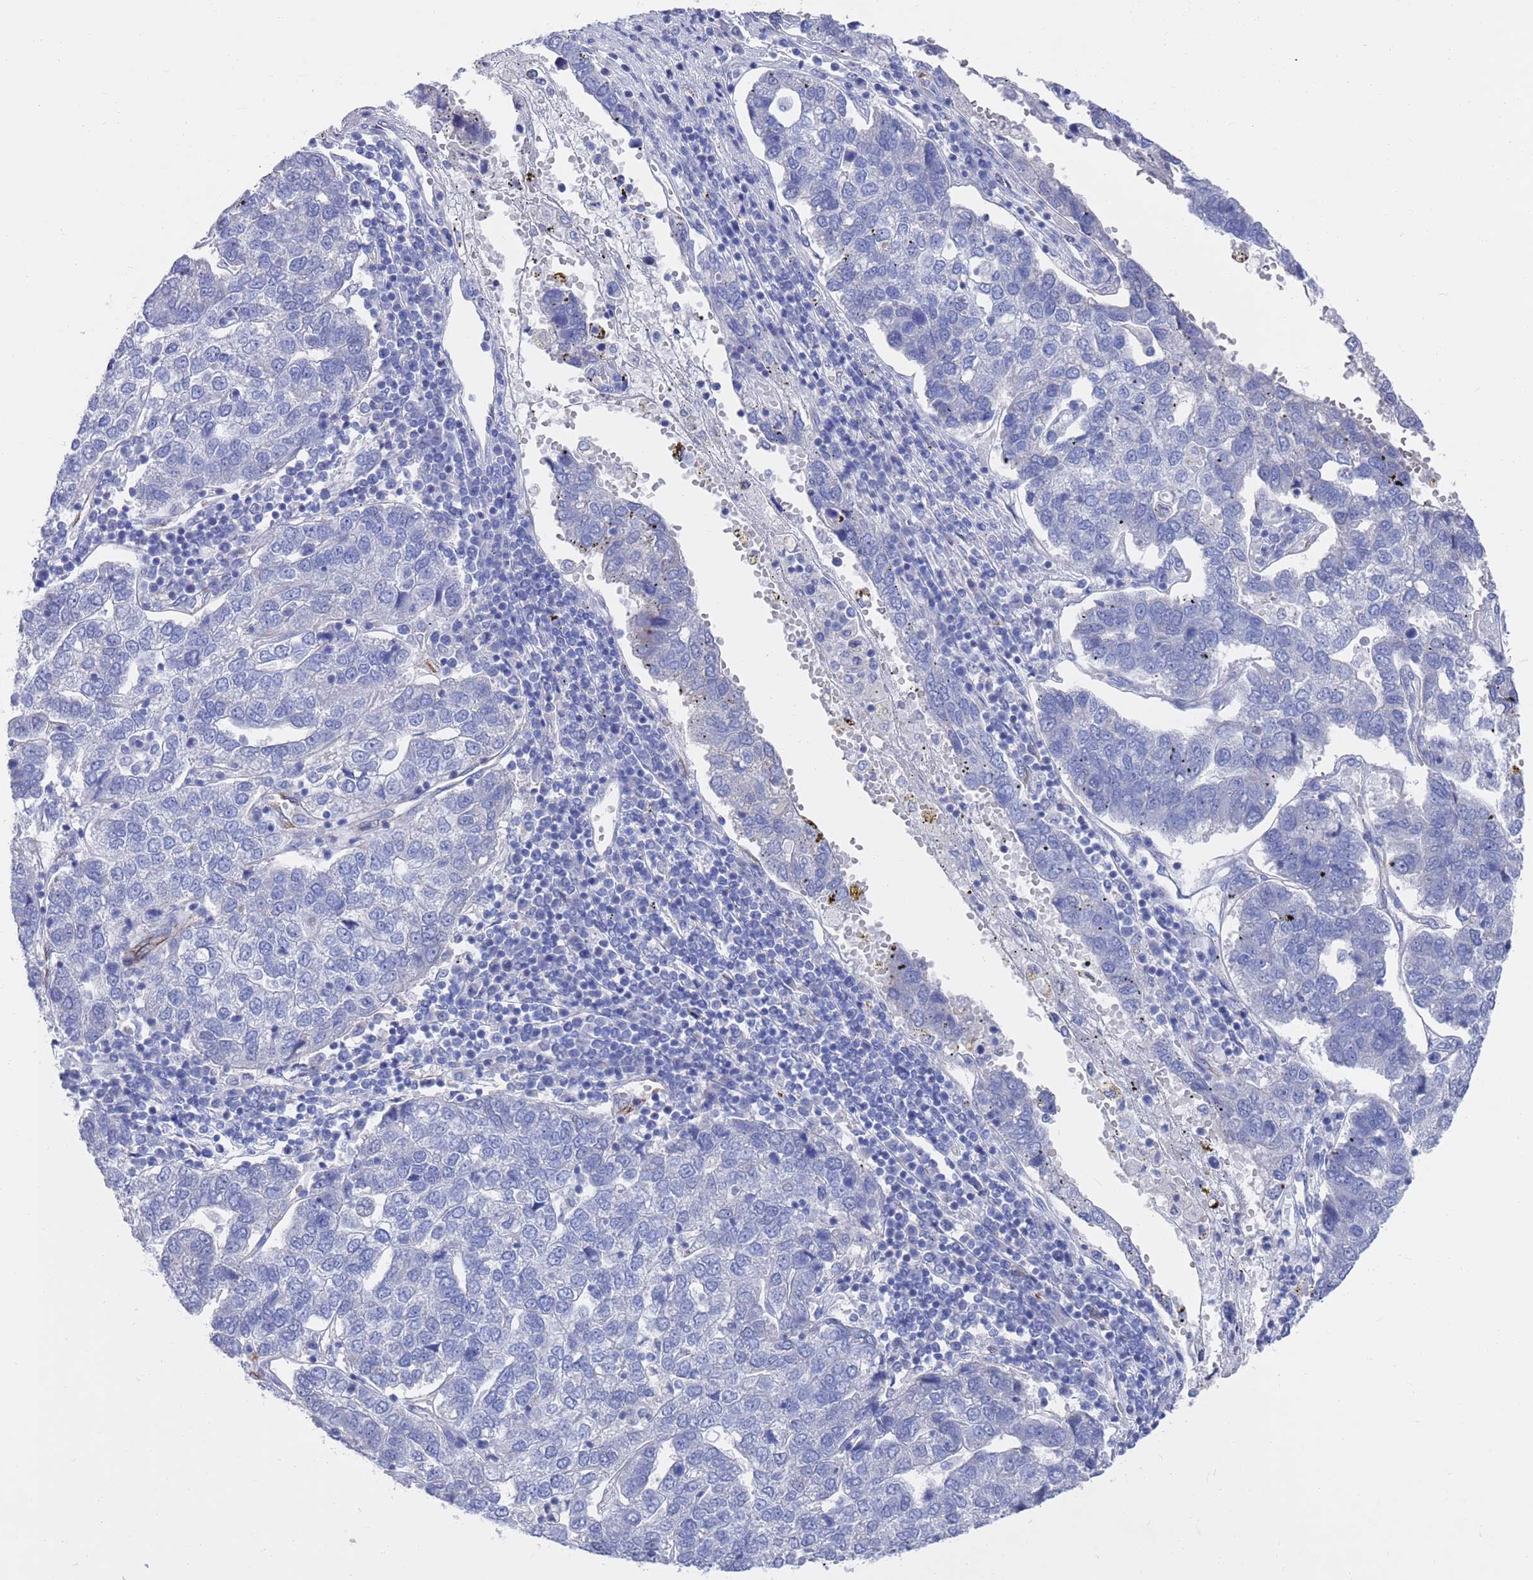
{"staining": {"intensity": "negative", "quantity": "none", "location": "none"}, "tissue": "pancreatic cancer", "cell_type": "Tumor cells", "image_type": "cancer", "snomed": [{"axis": "morphology", "description": "Adenocarcinoma, NOS"}, {"axis": "topography", "description": "Pancreas"}], "caption": "This is a image of IHC staining of pancreatic cancer (adenocarcinoma), which shows no staining in tumor cells.", "gene": "MTMR2", "patient": {"sex": "female", "age": 61}}